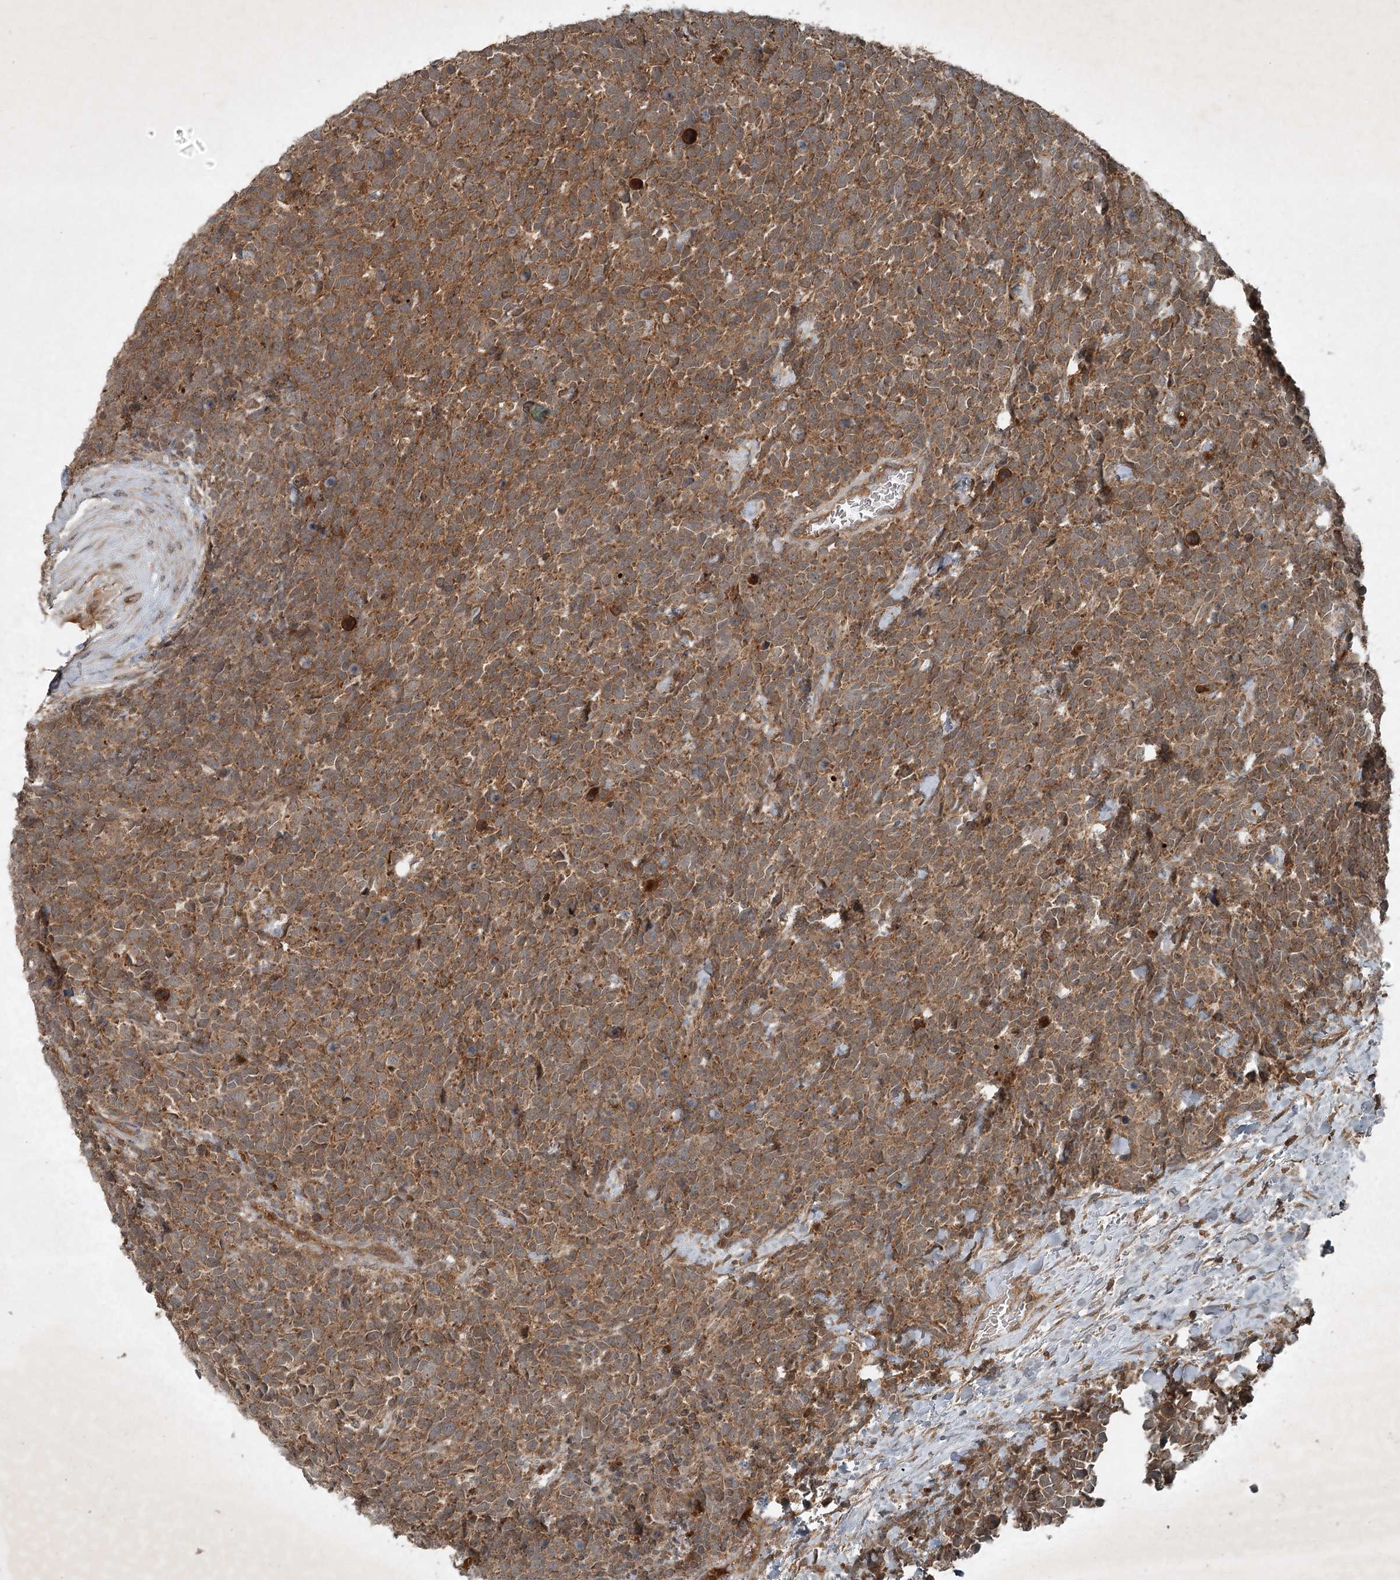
{"staining": {"intensity": "moderate", "quantity": ">75%", "location": "cytoplasmic/membranous"}, "tissue": "urothelial cancer", "cell_type": "Tumor cells", "image_type": "cancer", "snomed": [{"axis": "morphology", "description": "Urothelial carcinoma, High grade"}, {"axis": "topography", "description": "Urinary bladder"}], "caption": "This image exhibits immunohistochemistry staining of urothelial cancer, with medium moderate cytoplasmic/membranous positivity in about >75% of tumor cells.", "gene": "UNC93A", "patient": {"sex": "female", "age": 82}}